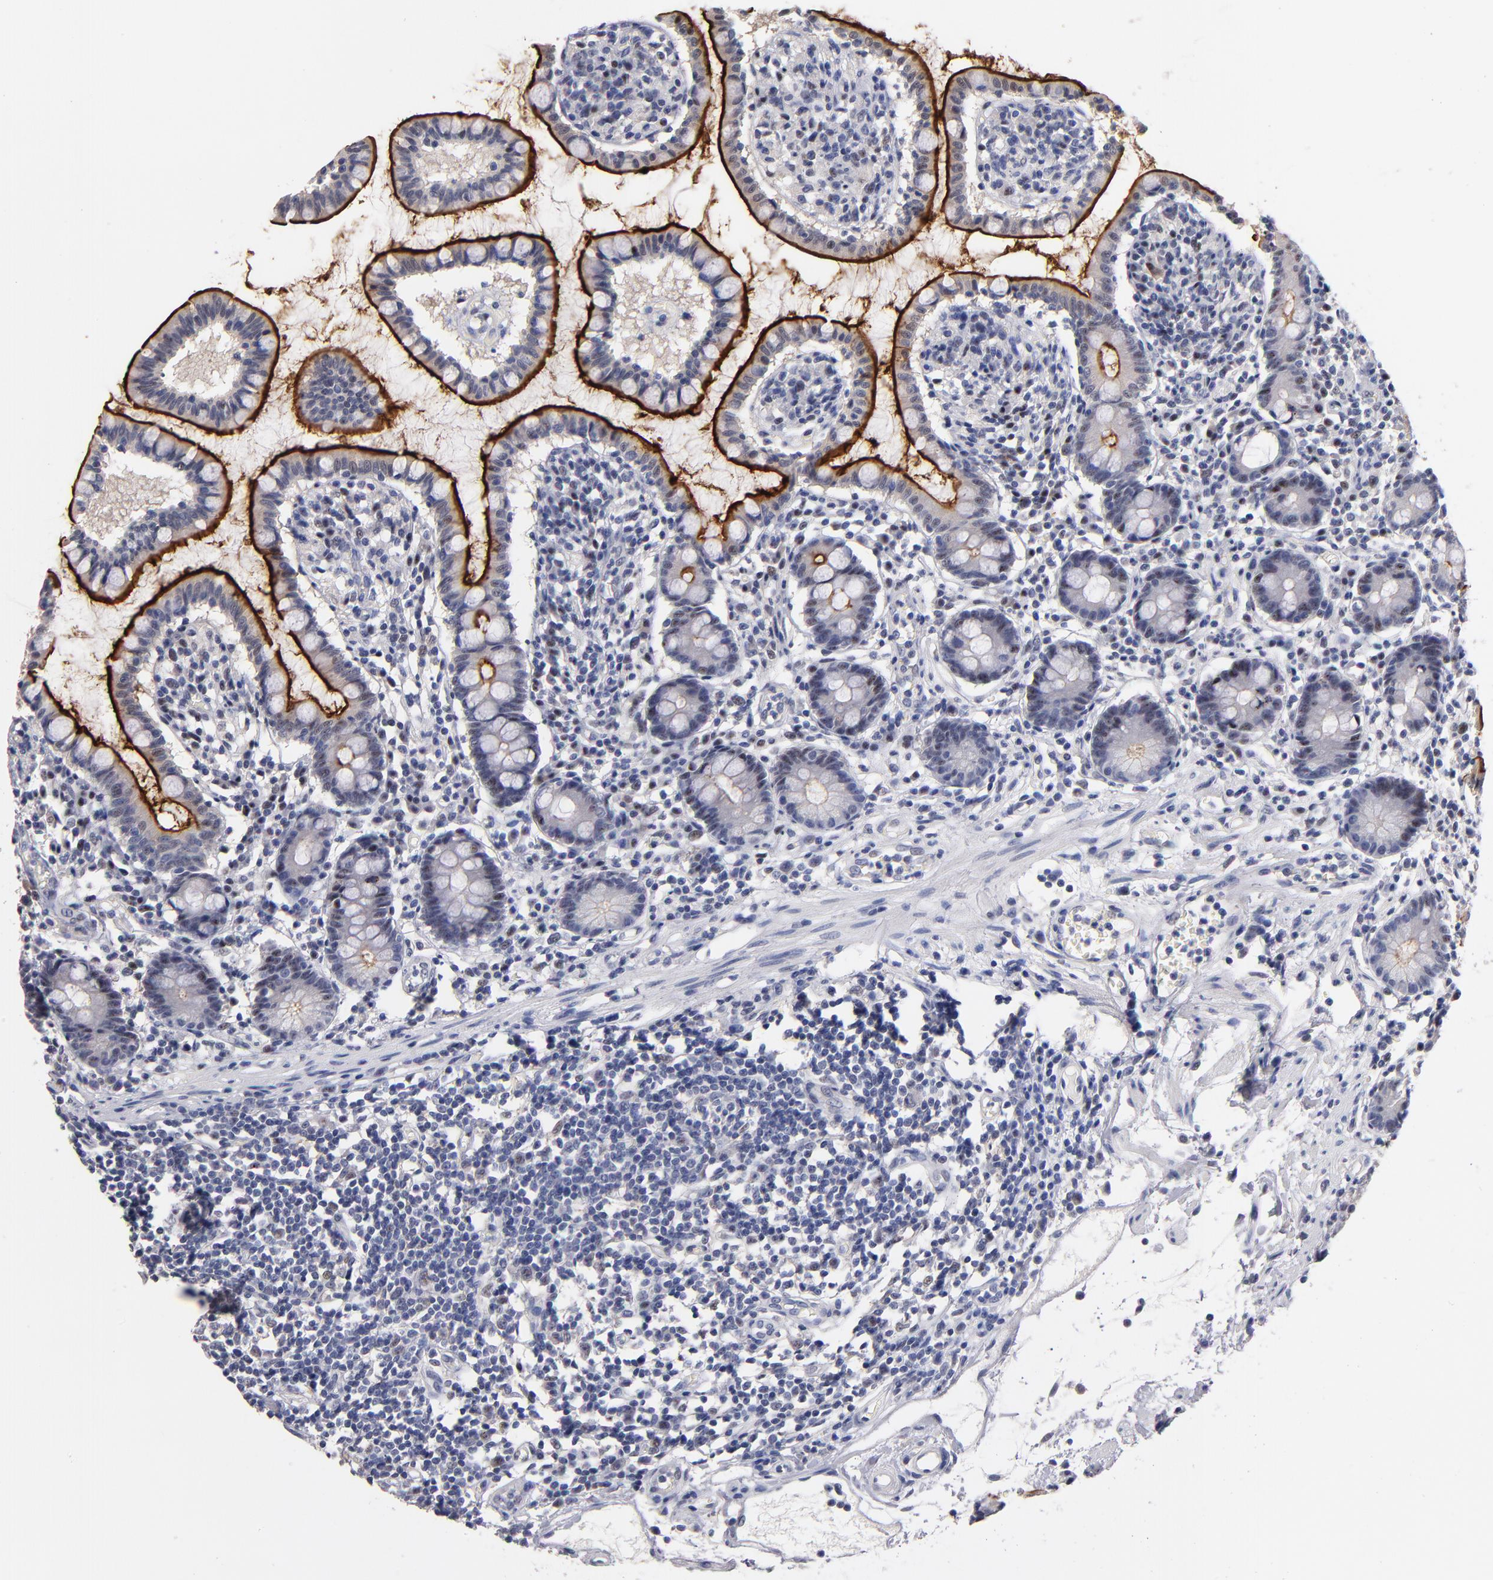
{"staining": {"intensity": "weak", "quantity": "<25%", "location": "cytoplasmic/membranous,nuclear"}, "tissue": "small intestine", "cell_type": "Glandular cells", "image_type": "normal", "snomed": [{"axis": "morphology", "description": "Normal tissue, NOS"}, {"axis": "topography", "description": "Small intestine"}], "caption": "The immunohistochemistry (IHC) image has no significant expression in glandular cells of small intestine.", "gene": "RAF1", "patient": {"sex": "female", "age": 61}}